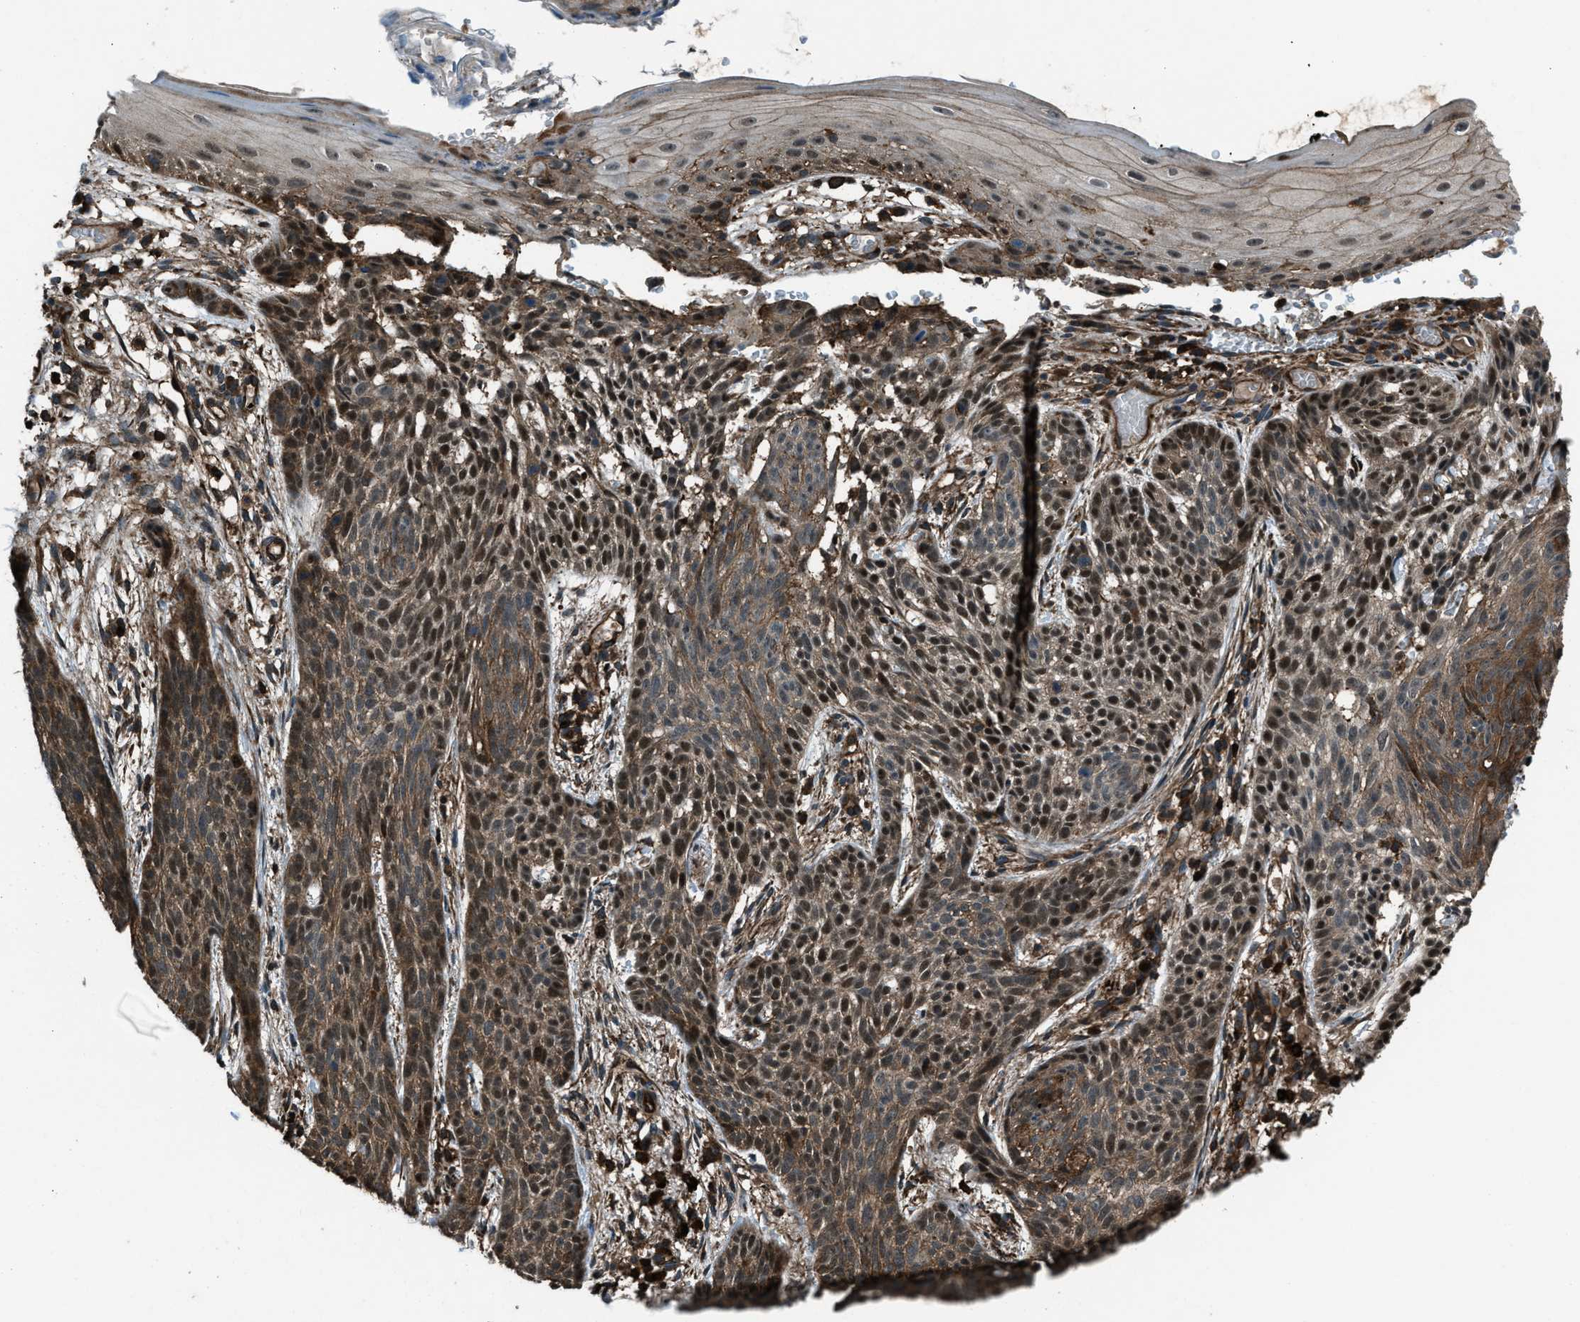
{"staining": {"intensity": "moderate", "quantity": ">75%", "location": "cytoplasmic/membranous,nuclear"}, "tissue": "skin cancer", "cell_type": "Tumor cells", "image_type": "cancer", "snomed": [{"axis": "morphology", "description": "Basal cell carcinoma"}, {"axis": "topography", "description": "Skin"}], "caption": "High-magnification brightfield microscopy of skin cancer stained with DAB (3,3'-diaminobenzidine) (brown) and counterstained with hematoxylin (blue). tumor cells exhibit moderate cytoplasmic/membranous and nuclear expression is identified in about>75% of cells.", "gene": "SNX30", "patient": {"sex": "female", "age": 59}}